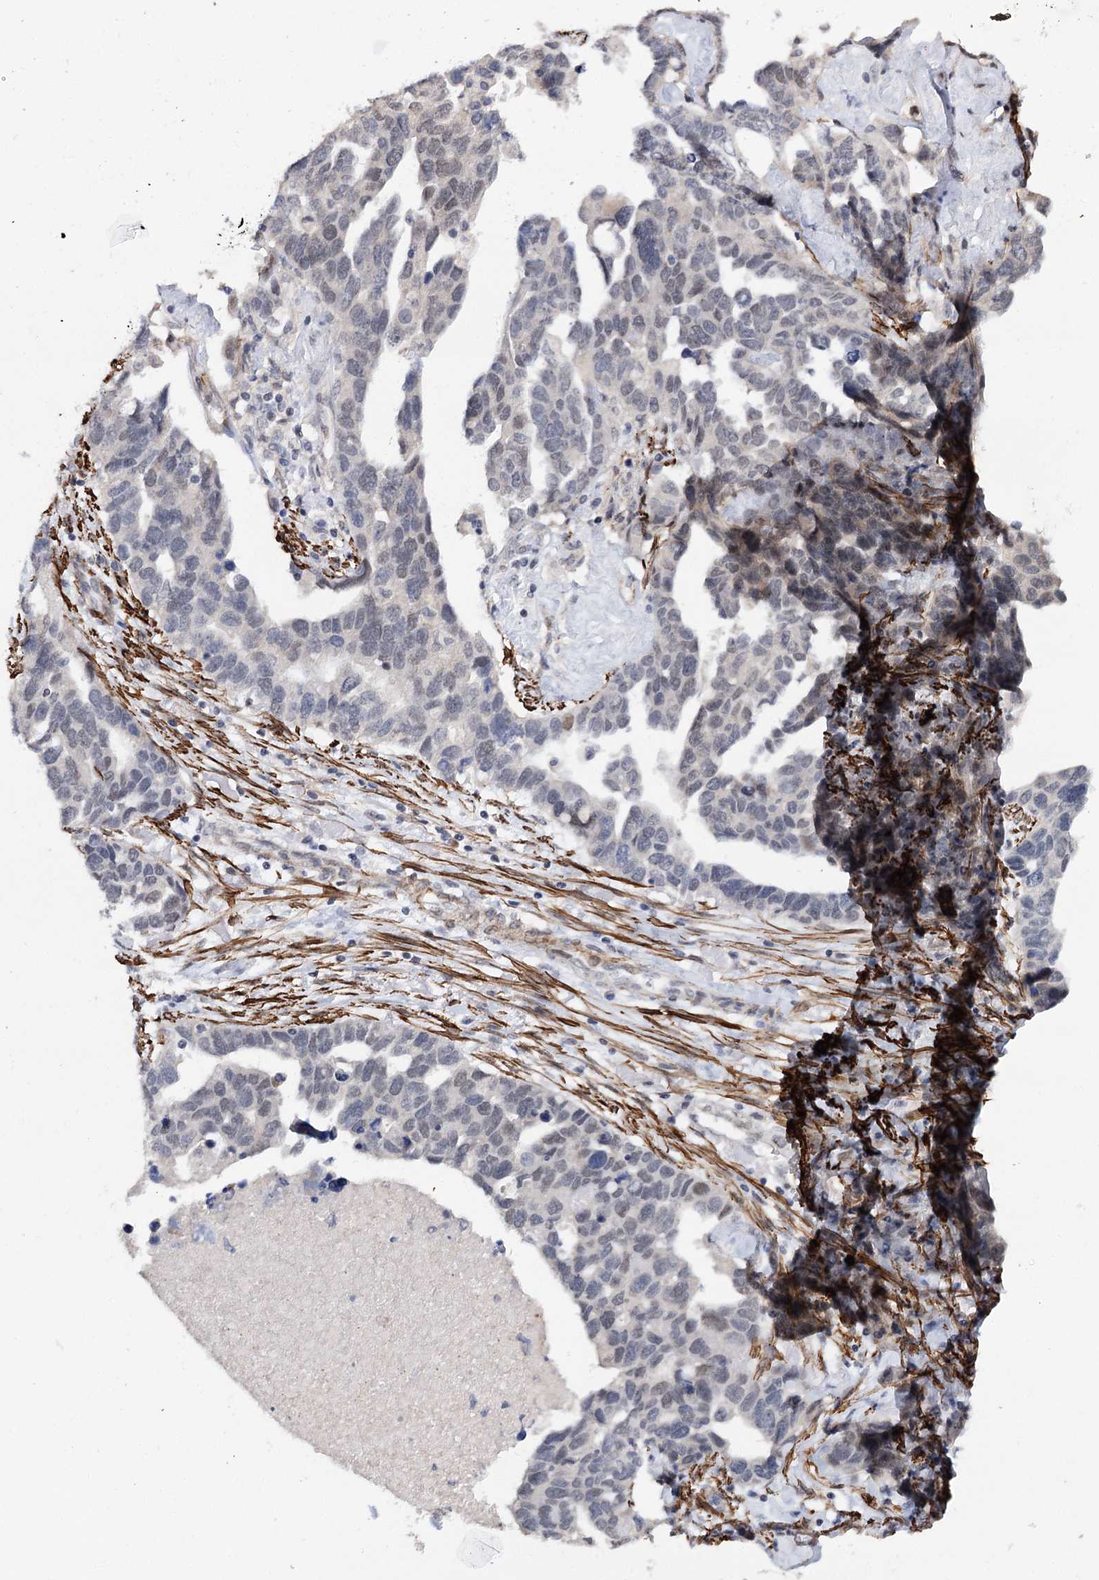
{"staining": {"intensity": "weak", "quantity": "<25%", "location": "nuclear"}, "tissue": "ovarian cancer", "cell_type": "Tumor cells", "image_type": "cancer", "snomed": [{"axis": "morphology", "description": "Cystadenocarcinoma, serous, NOS"}, {"axis": "topography", "description": "Ovary"}], "caption": "This photomicrograph is of serous cystadenocarcinoma (ovarian) stained with IHC to label a protein in brown with the nuclei are counter-stained blue. There is no staining in tumor cells. The staining is performed using DAB (3,3'-diaminobenzidine) brown chromogen with nuclei counter-stained in using hematoxylin.", "gene": "CFAP46", "patient": {"sex": "female", "age": 54}}